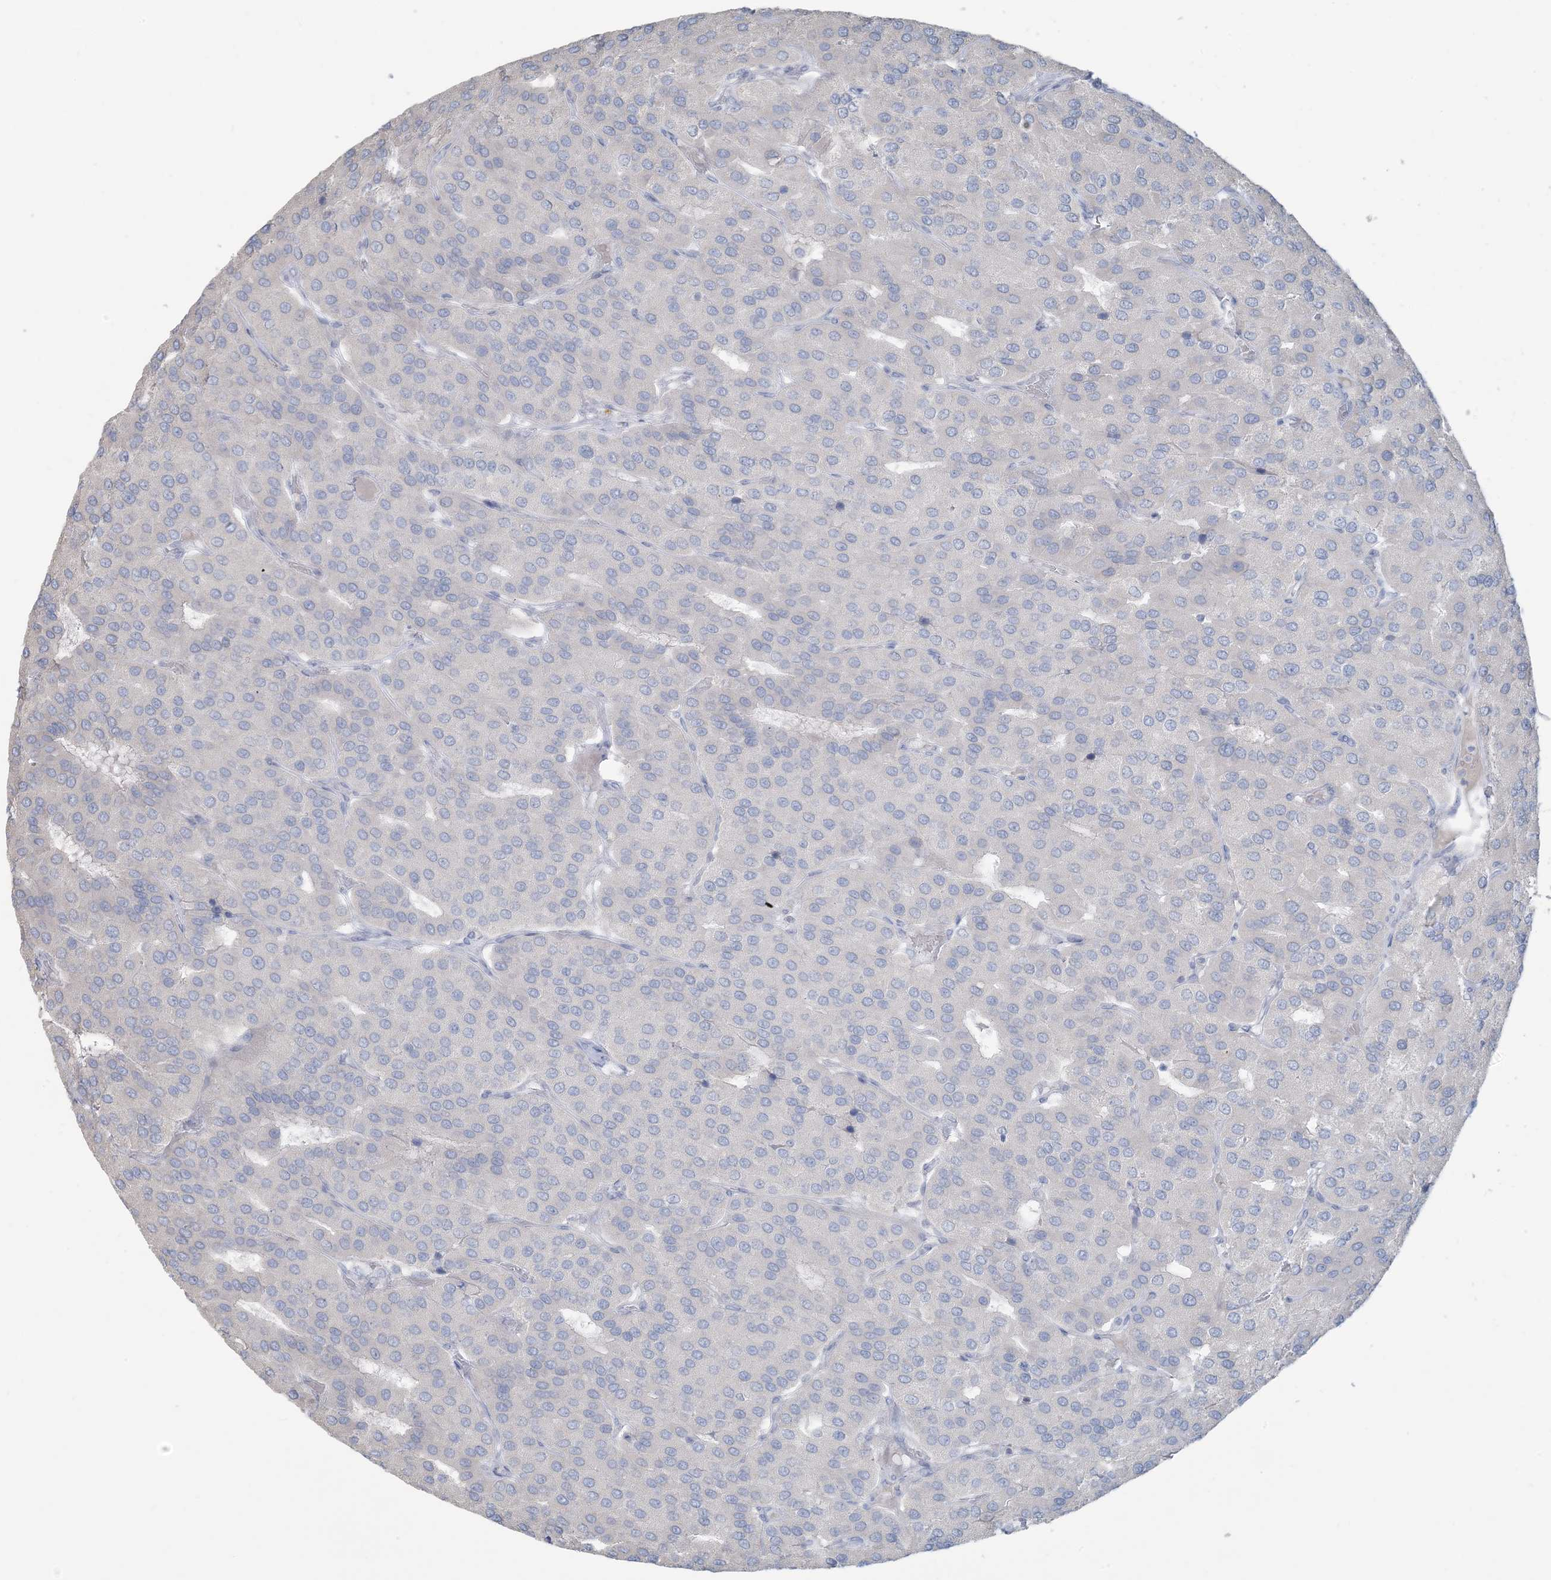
{"staining": {"intensity": "negative", "quantity": "none", "location": "none"}, "tissue": "parathyroid gland", "cell_type": "Glandular cells", "image_type": "normal", "snomed": [{"axis": "morphology", "description": "Normal tissue, NOS"}, {"axis": "morphology", "description": "Adenoma, NOS"}, {"axis": "topography", "description": "Parathyroid gland"}], "caption": "DAB (3,3'-diaminobenzidine) immunohistochemical staining of benign human parathyroid gland reveals no significant positivity in glandular cells.", "gene": "NPHS2", "patient": {"sex": "female", "age": 86}}